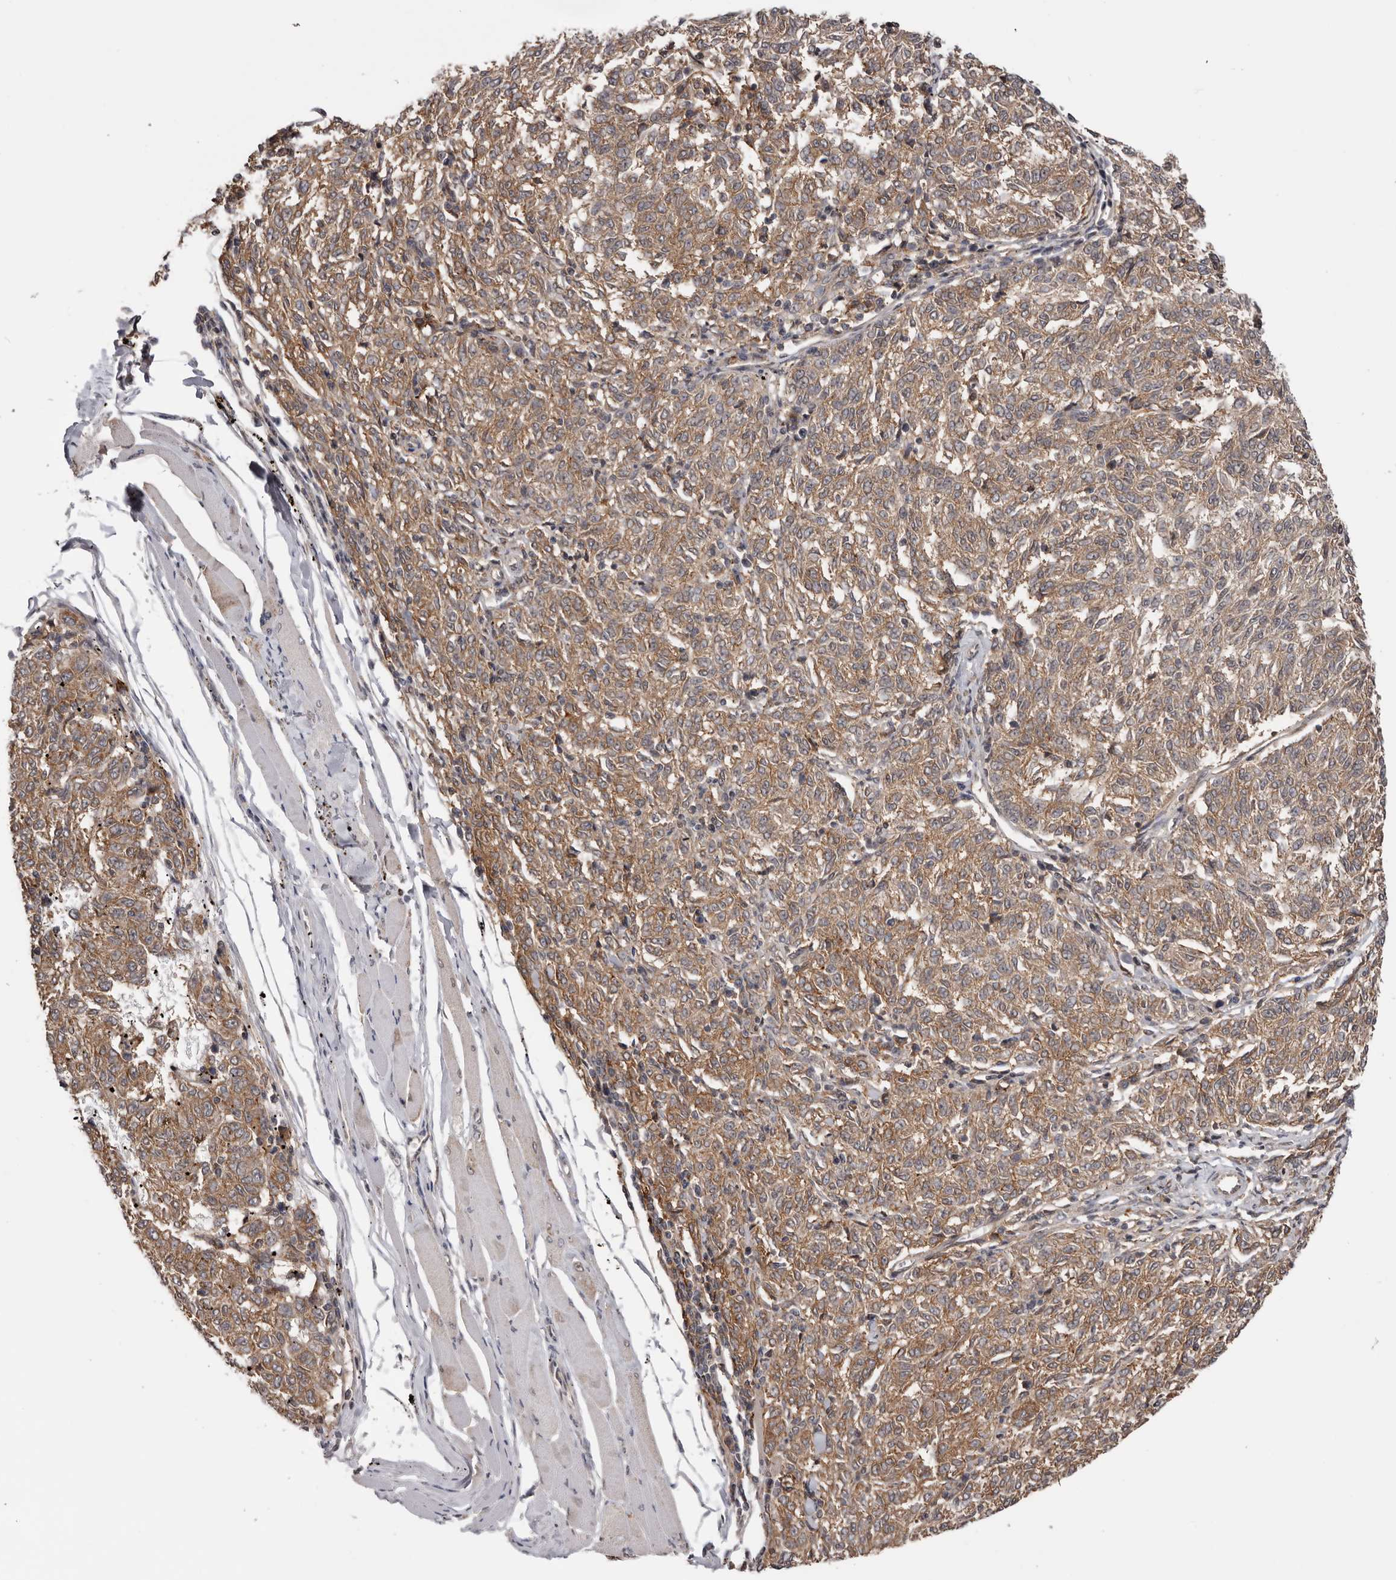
{"staining": {"intensity": "moderate", "quantity": ">75%", "location": "cytoplasmic/membranous"}, "tissue": "melanoma", "cell_type": "Tumor cells", "image_type": "cancer", "snomed": [{"axis": "morphology", "description": "Malignant melanoma, NOS"}, {"axis": "topography", "description": "Skin"}], "caption": "Malignant melanoma stained with IHC reveals moderate cytoplasmic/membranous positivity in about >75% of tumor cells.", "gene": "MOGAT2", "patient": {"sex": "female", "age": 72}}